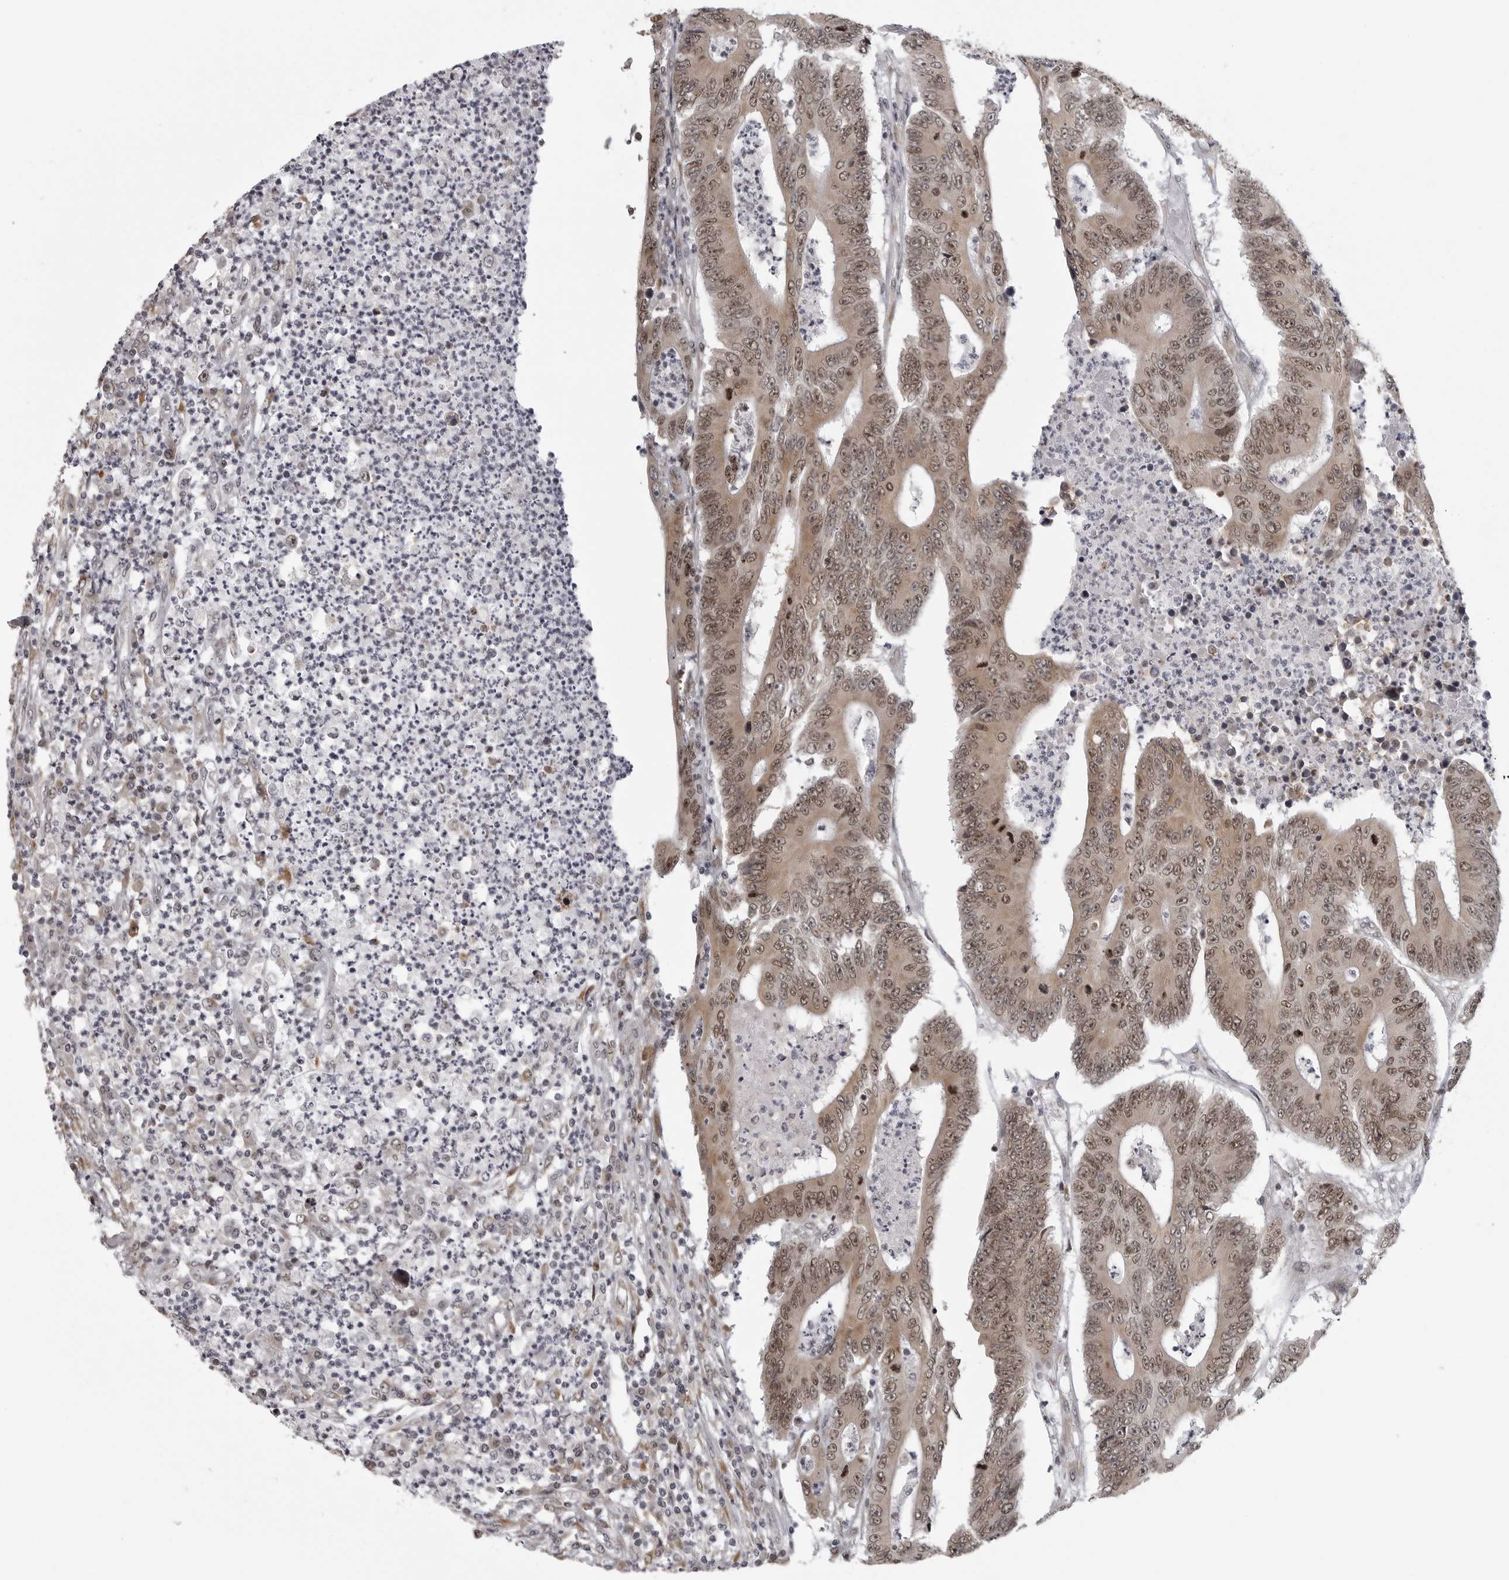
{"staining": {"intensity": "weak", "quantity": ">75%", "location": "cytoplasmic/membranous,nuclear"}, "tissue": "colorectal cancer", "cell_type": "Tumor cells", "image_type": "cancer", "snomed": [{"axis": "morphology", "description": "Adenocarcinoma, NOS"}, {"axis": "topography", "description": "Colon"}], "caption": "Protein staining displays weak cytoplasmic/membranous and nuclear expression in approximately >75% of tumor cells in colorectal cancer. (IHC, brightfield microscopy, high magnification).", "gene": "PRDM10", "patient": {"sex": "male", "age": 83}}